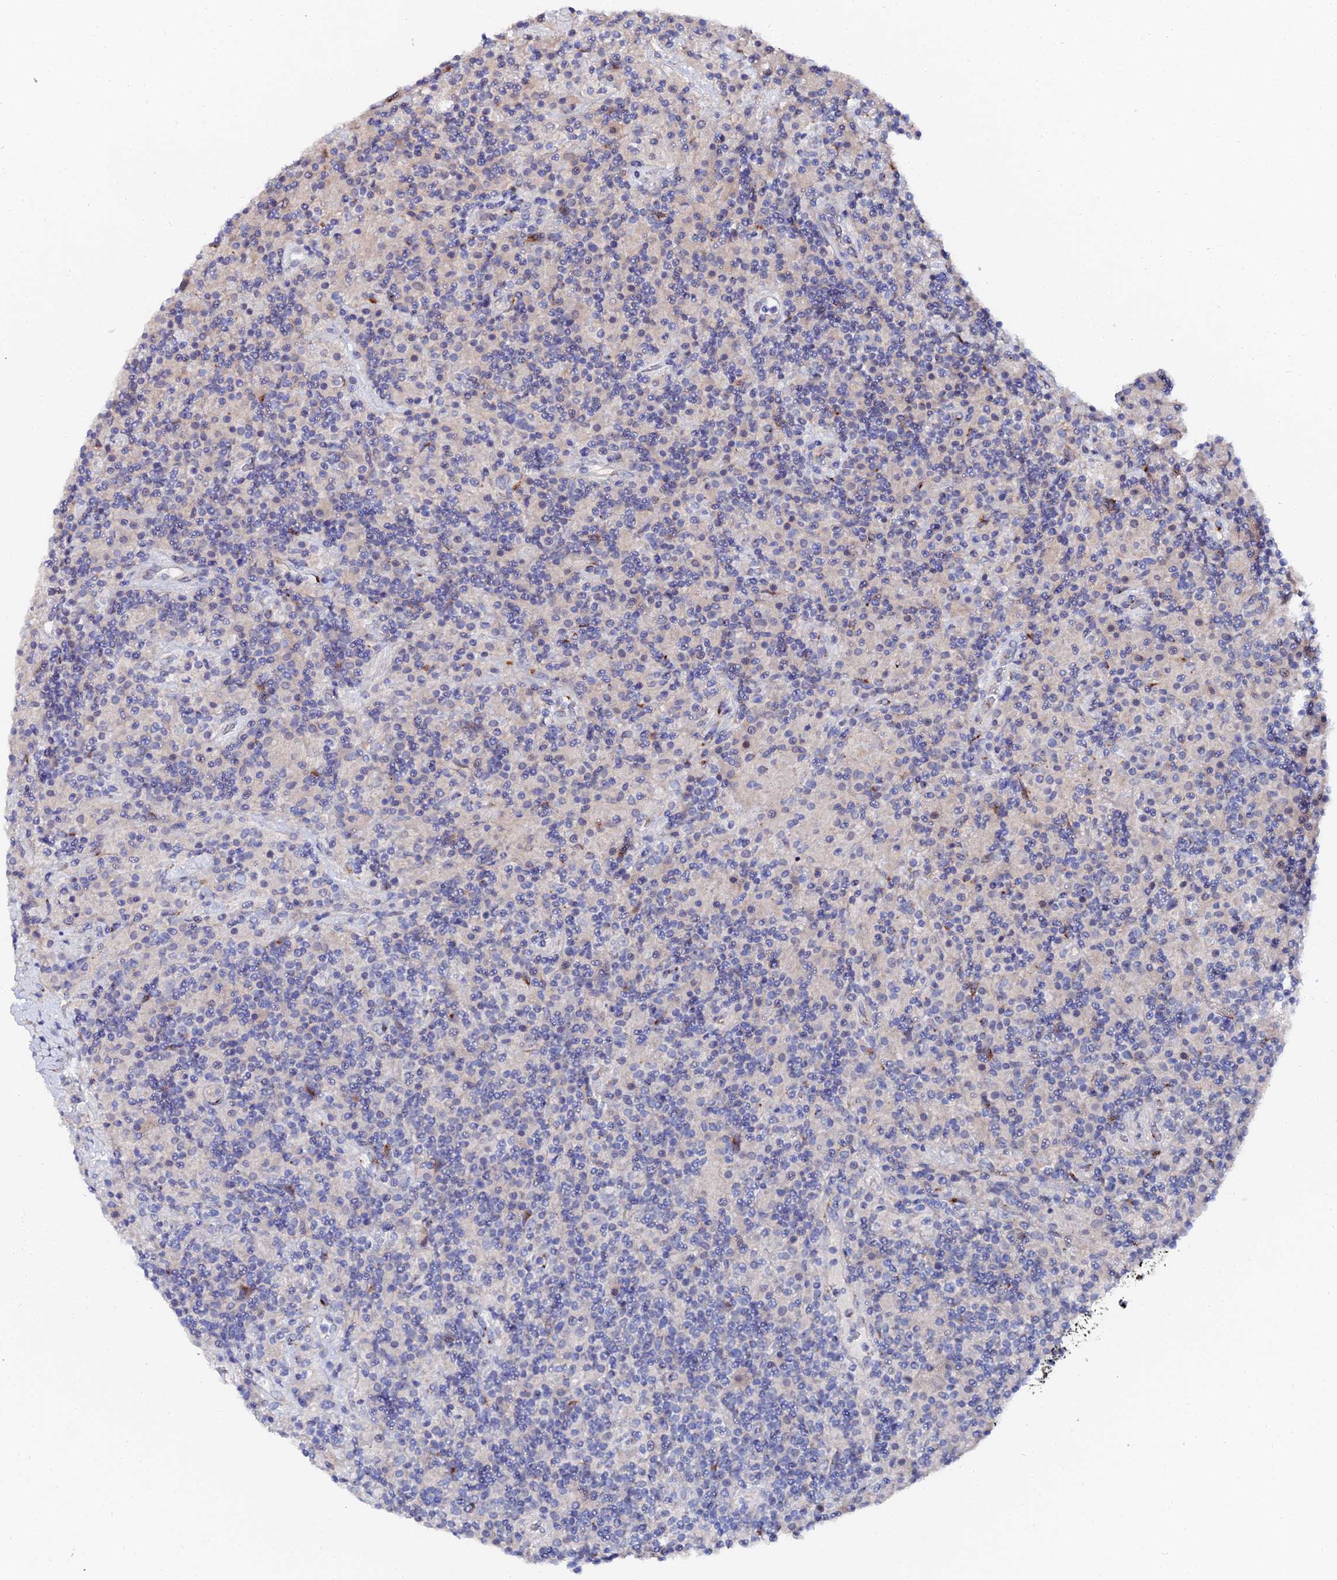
{"staining": {"intensity": "negative", "quantity": "none", "location": "none"}, "tissue": "lymphoma", "cell_type": "Tumor cells", "image_type": "cancer", "snomed": [{"axis": "morphology", "description": "Hodgkin's disease, NOS"}, {"axis": "topography", "description": "Lymph node"}], "caption": "Human lymphoma stained for a protein using IHC exhibits no expression in tumor cells.", "gene": "BORCS8", "patient": {"sex": "male", "age": 70}}